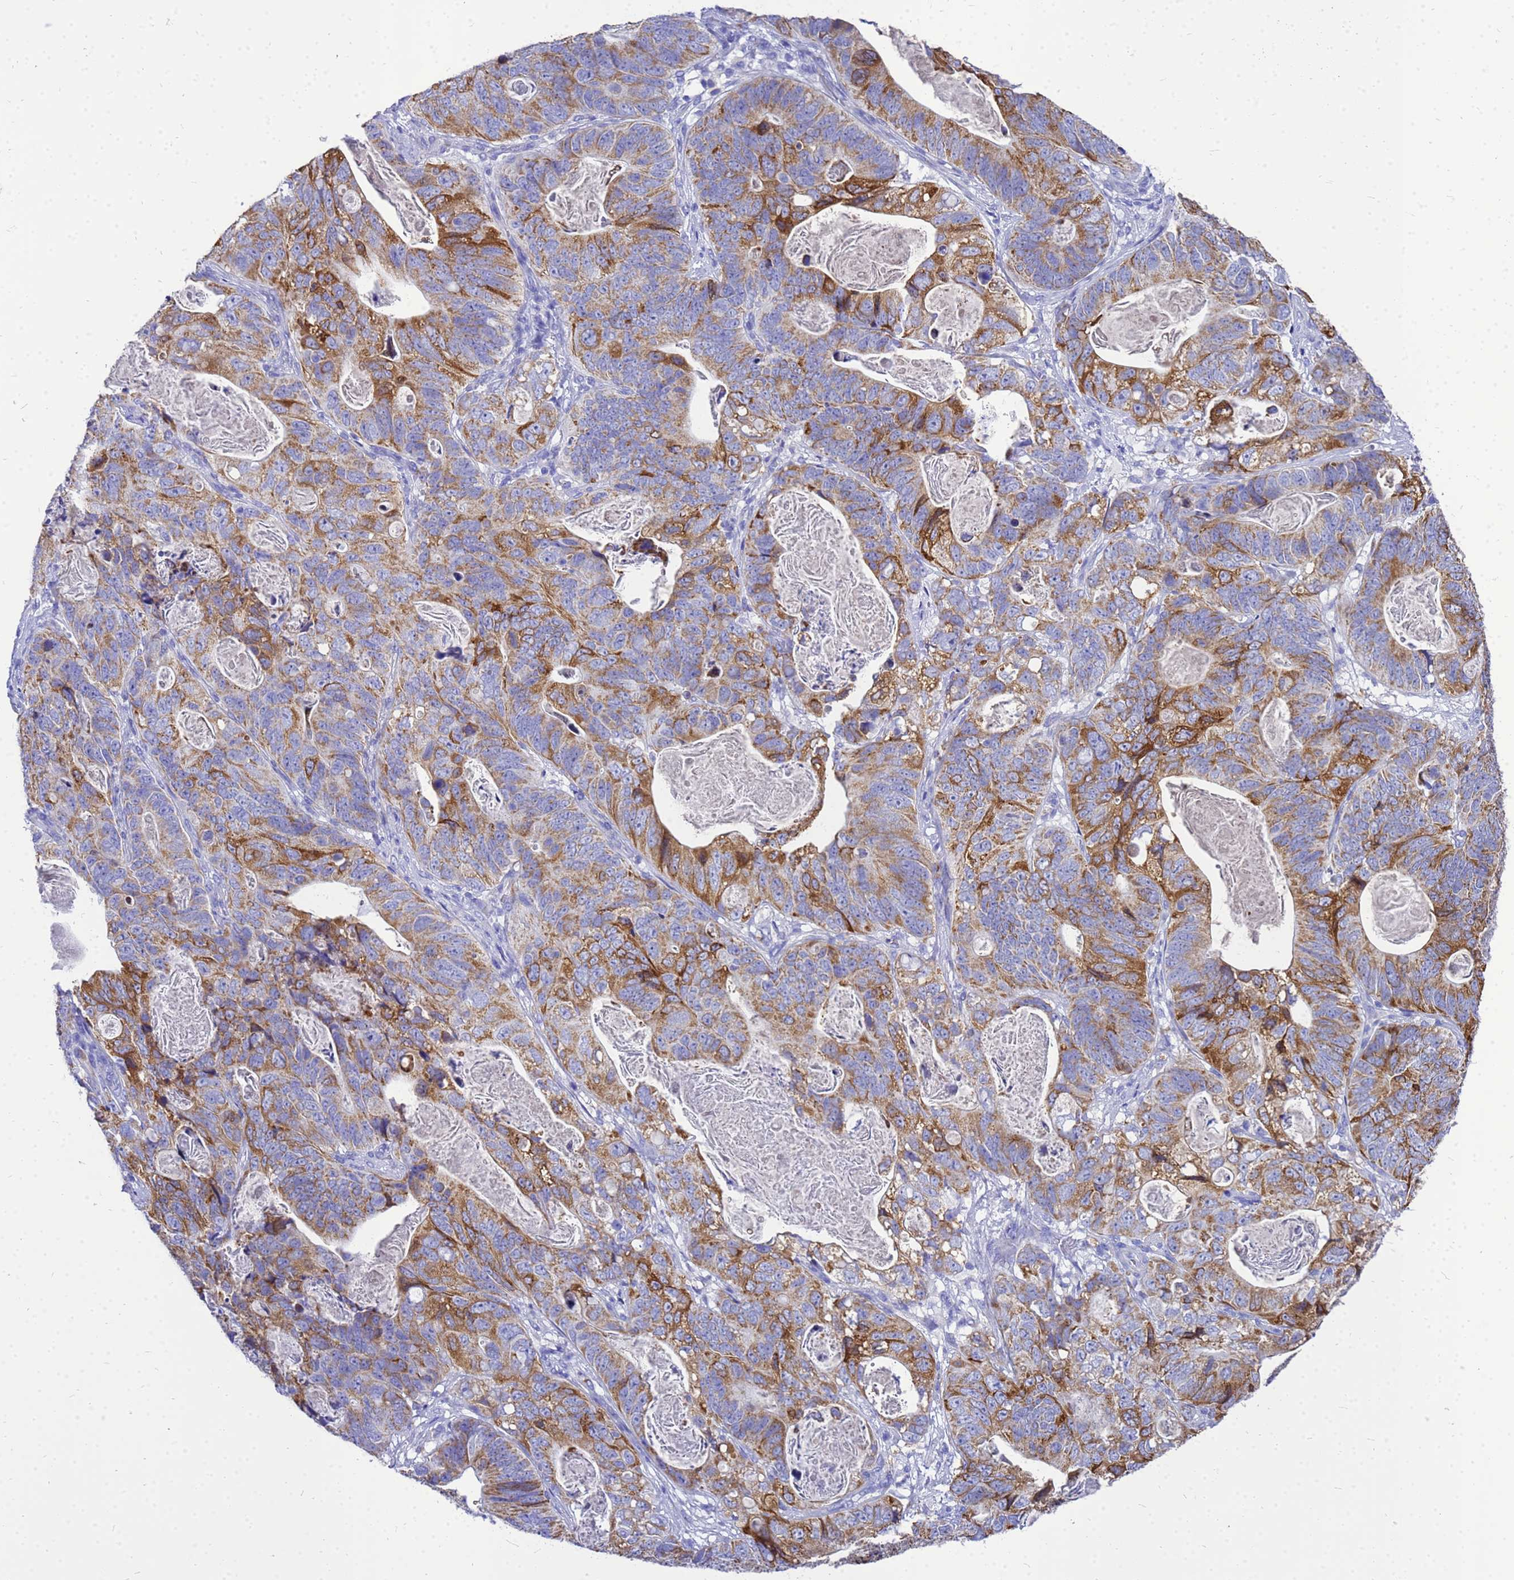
{"staining": {"intensity": "strong", "quantity": "25%-75%", "location": "cytoplasmic/membranous"}, "tissue": "stomach cancer", "cell_type": "Tumor cells", "image_type": "cancer", "snomed": [{"axis": "morphology", "description": "Normal tissue, NOS"}, {"axis": "morphology", "description": "Adenocarcinoma, NOS"}, {"axis": "topography", "description": "Stomach"}], "caption": "Approximately 25%-75% of tumor cells in adenocarcinoma (stomach) exhibit strong cytoplasmic/membranous protein staining as visualized by brown immunohistochemical staining.", "gene": "OR52E2", "patient": {"sex": "female", "age": 89}}